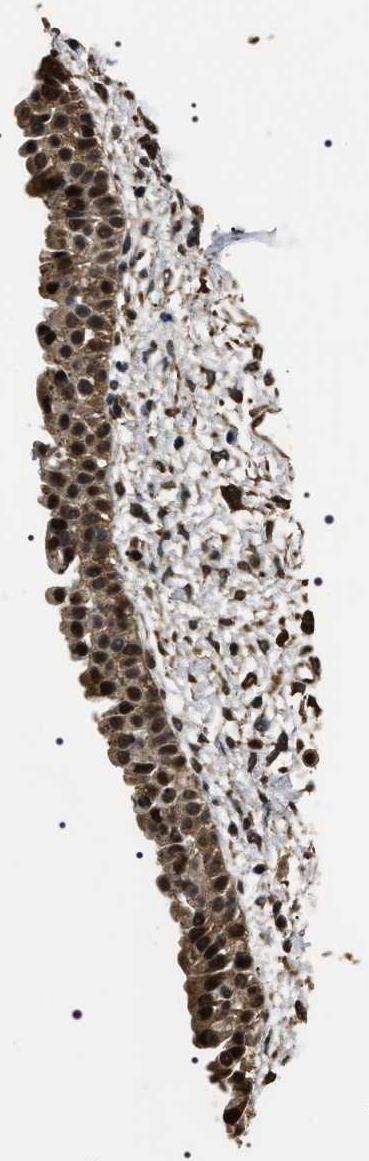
{"staining": {"intensity": "strong", "quantity": "25%-75%", "location": "nuclear"}, "tissue": "nasopharynx", "cell_type": "Respiratory epithelial cells", "image_type": "normal", "snomed": [{"axis": "morphology", "description": "Normal tissue, NOS"}, {"axis": "topography", "description": "Nasopharynx"}], "caption": "DAB (3,3'-diaminobenzidine) immunohistochemical staining of benign nasopharynx exhibits strong nuclear protein positivity in approximately 25%-75% of respiratory epithelial cells.", "gene": "ARHGAP22", "patient": {"sex": "male", "age": 22}}